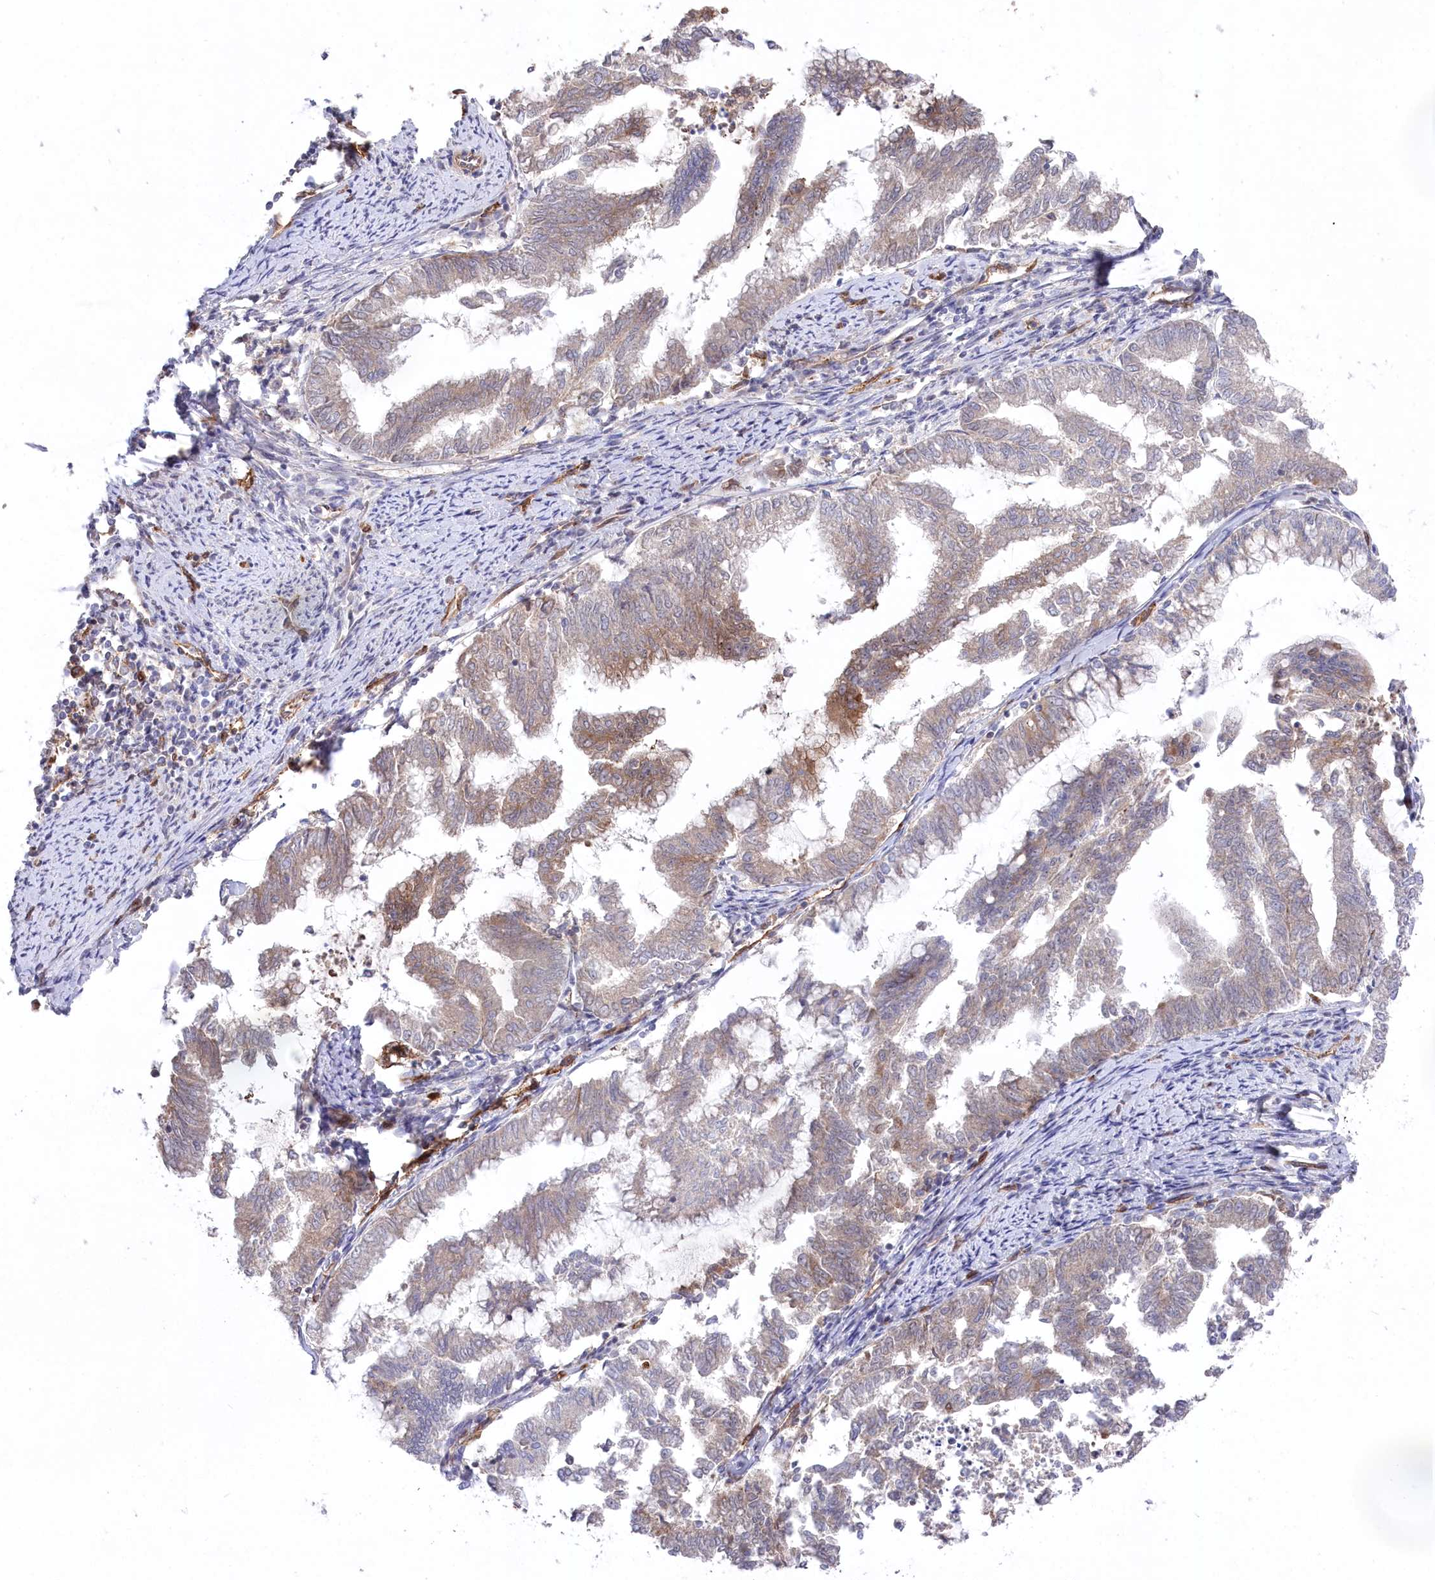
{"staining": {"intensity": "weak", "quantity": "25%-75%", "location": "cytoplasmic/membranous"}, "tissue": "endometrial cancer", "cell_type": "Tumor cells", "image_type": "cancer", "snomed": [{"axis": "morphology", "description": "Adenocarcinoma, NOS"}, {"axis": "topography", "description": "Endometrium"}], "caption": "High-power microscopy captured an immunohistochemistry (IHC) image of endometrial cancer (adenocarcinoma), revealing weak cytoplasmic/membranous positivity in approximately 25%-75% of tumor cells. Nuclei are stained in blue.", "gene": "MTPAP", "patient": {"sex": "female", "age": 79}}